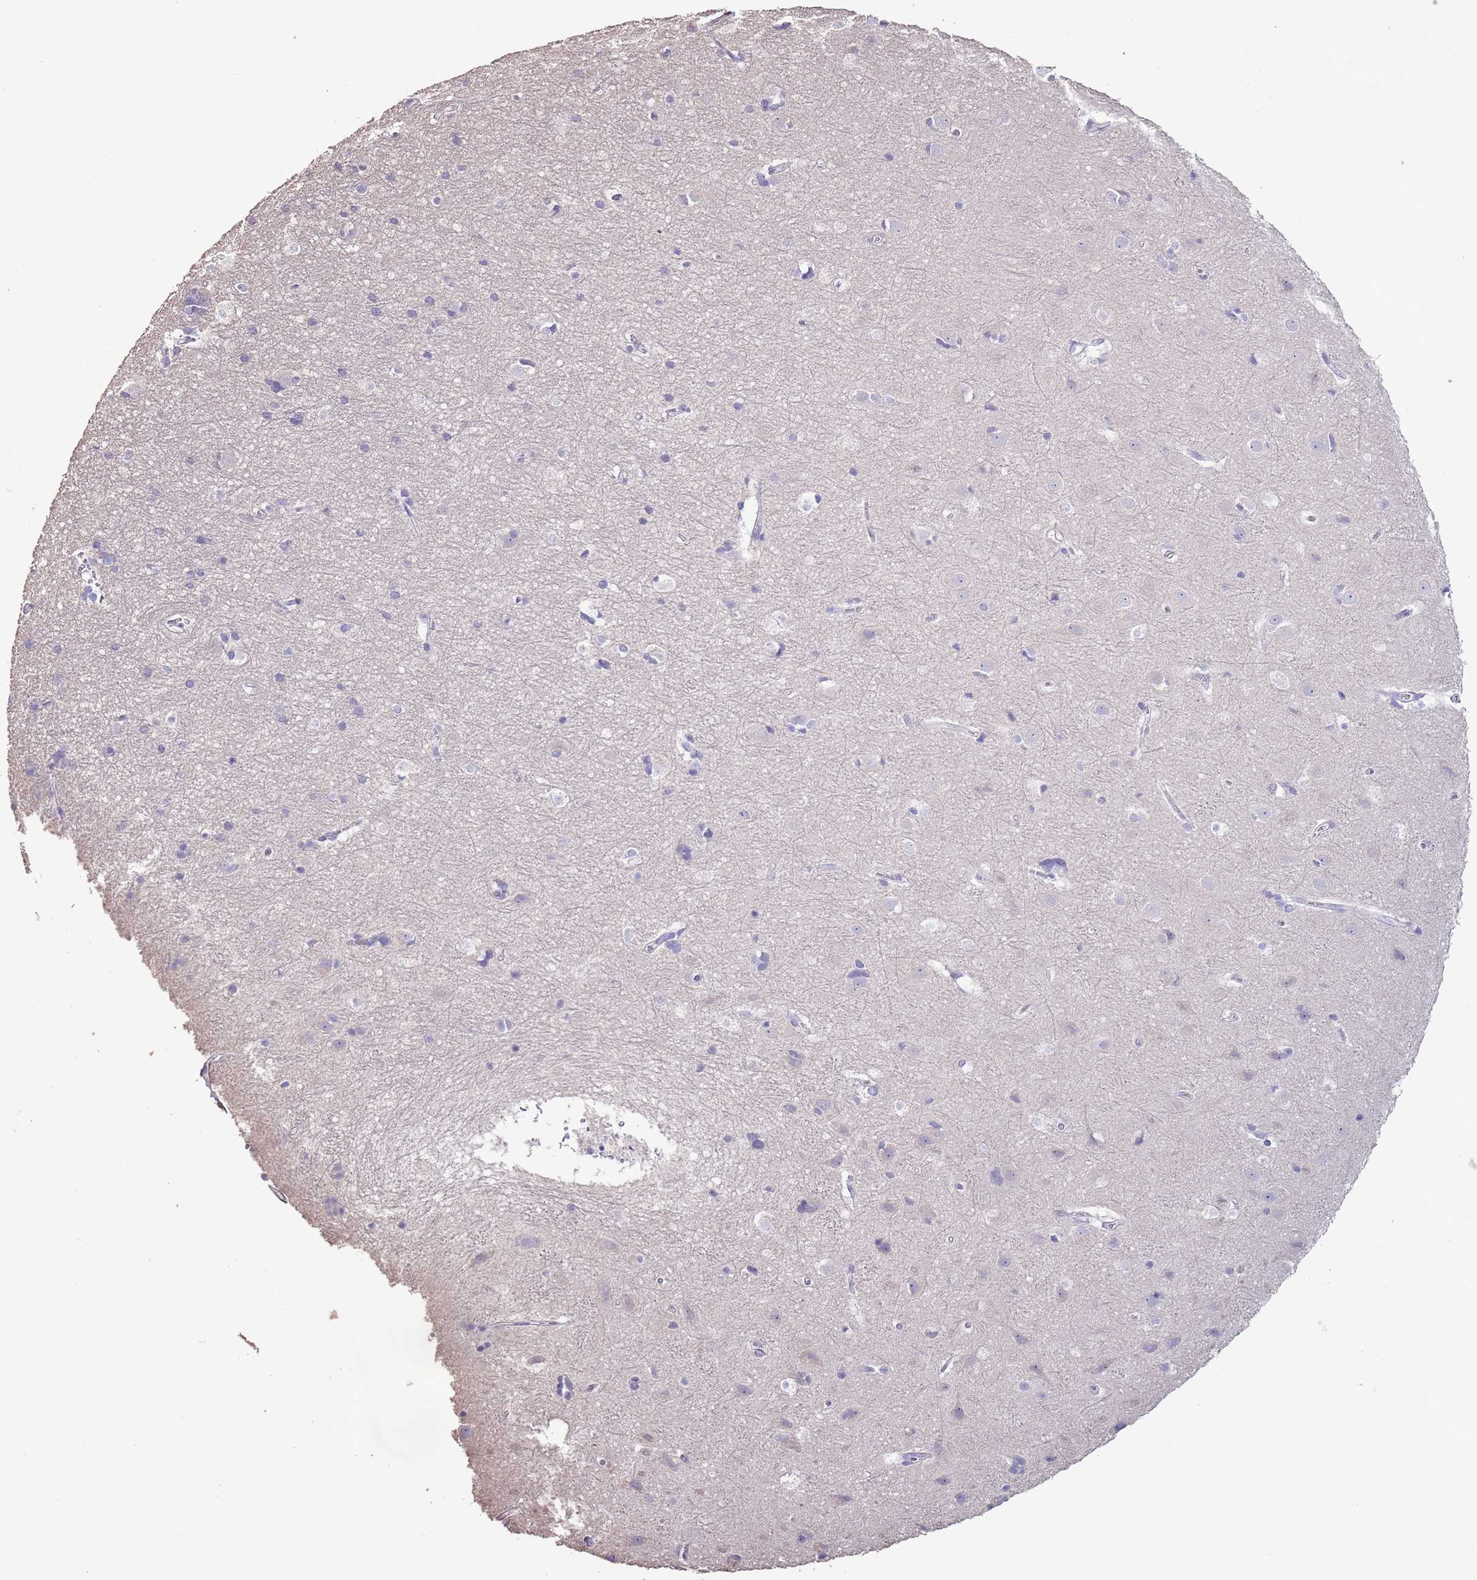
{"staining": {"intensity": "negative", "quantity": "none", "location": "none"}, "tissue": "cerebral cortex", "cell_type": "Endothelial cells", "image_type": "normal", "snomed": [{"axis": "morphology", "description": "Normal tissue, NOS"}, {"axis": "topography", "description": "Cerebral cortex"}], "caption": "IHC micrograph of normal human cerebral cortex stained for a protein (brown), which exhibits no staining in endothelial cells.", "gene": "BLOC1S2", "patient": {"sex": "male", "age": 54}}